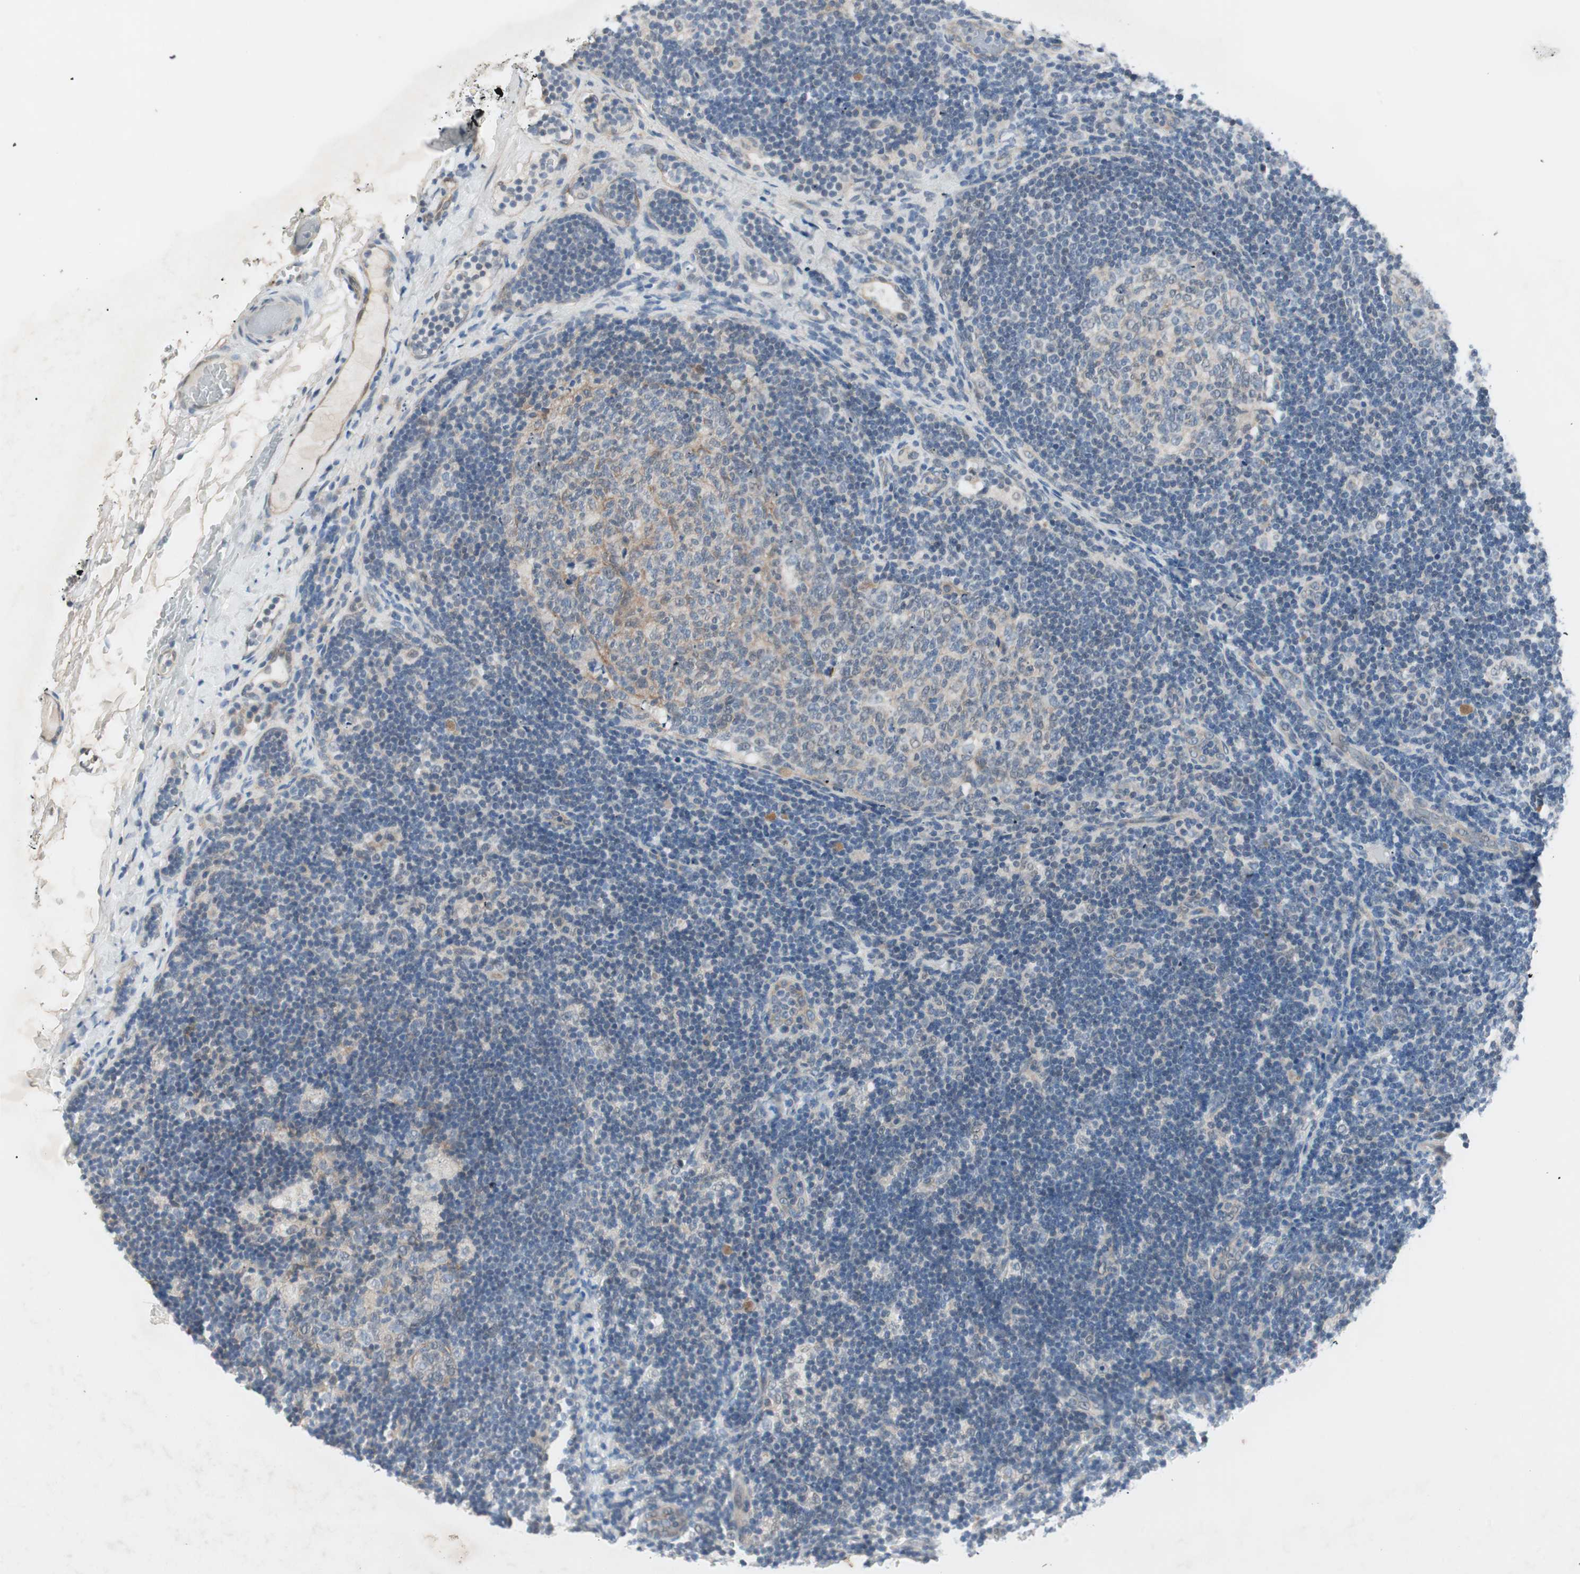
{"staining": {"intensity": "weak", "quantity": "25%-75%", "location": "cytoplasmic/membranous"}, "tissue": "lymph node", "cell_type": "Germinal center cells", "image_type": "normal", "snomed": [{"axis": "morphology", "description": "Normal tissue, NOS"}, {"axis": "topography", "description": "Lymph node"}], "caption": "Immunohistochemistry (IHC) micrograph of benign human lymph node stained for a protein (brown), which displays low levels of weak cytoplasmic/membranous expression in approximately 25%-75% of germinal center cells.", "gene": "ITGB4", "patient": {"sex": "female", "age": 14}}